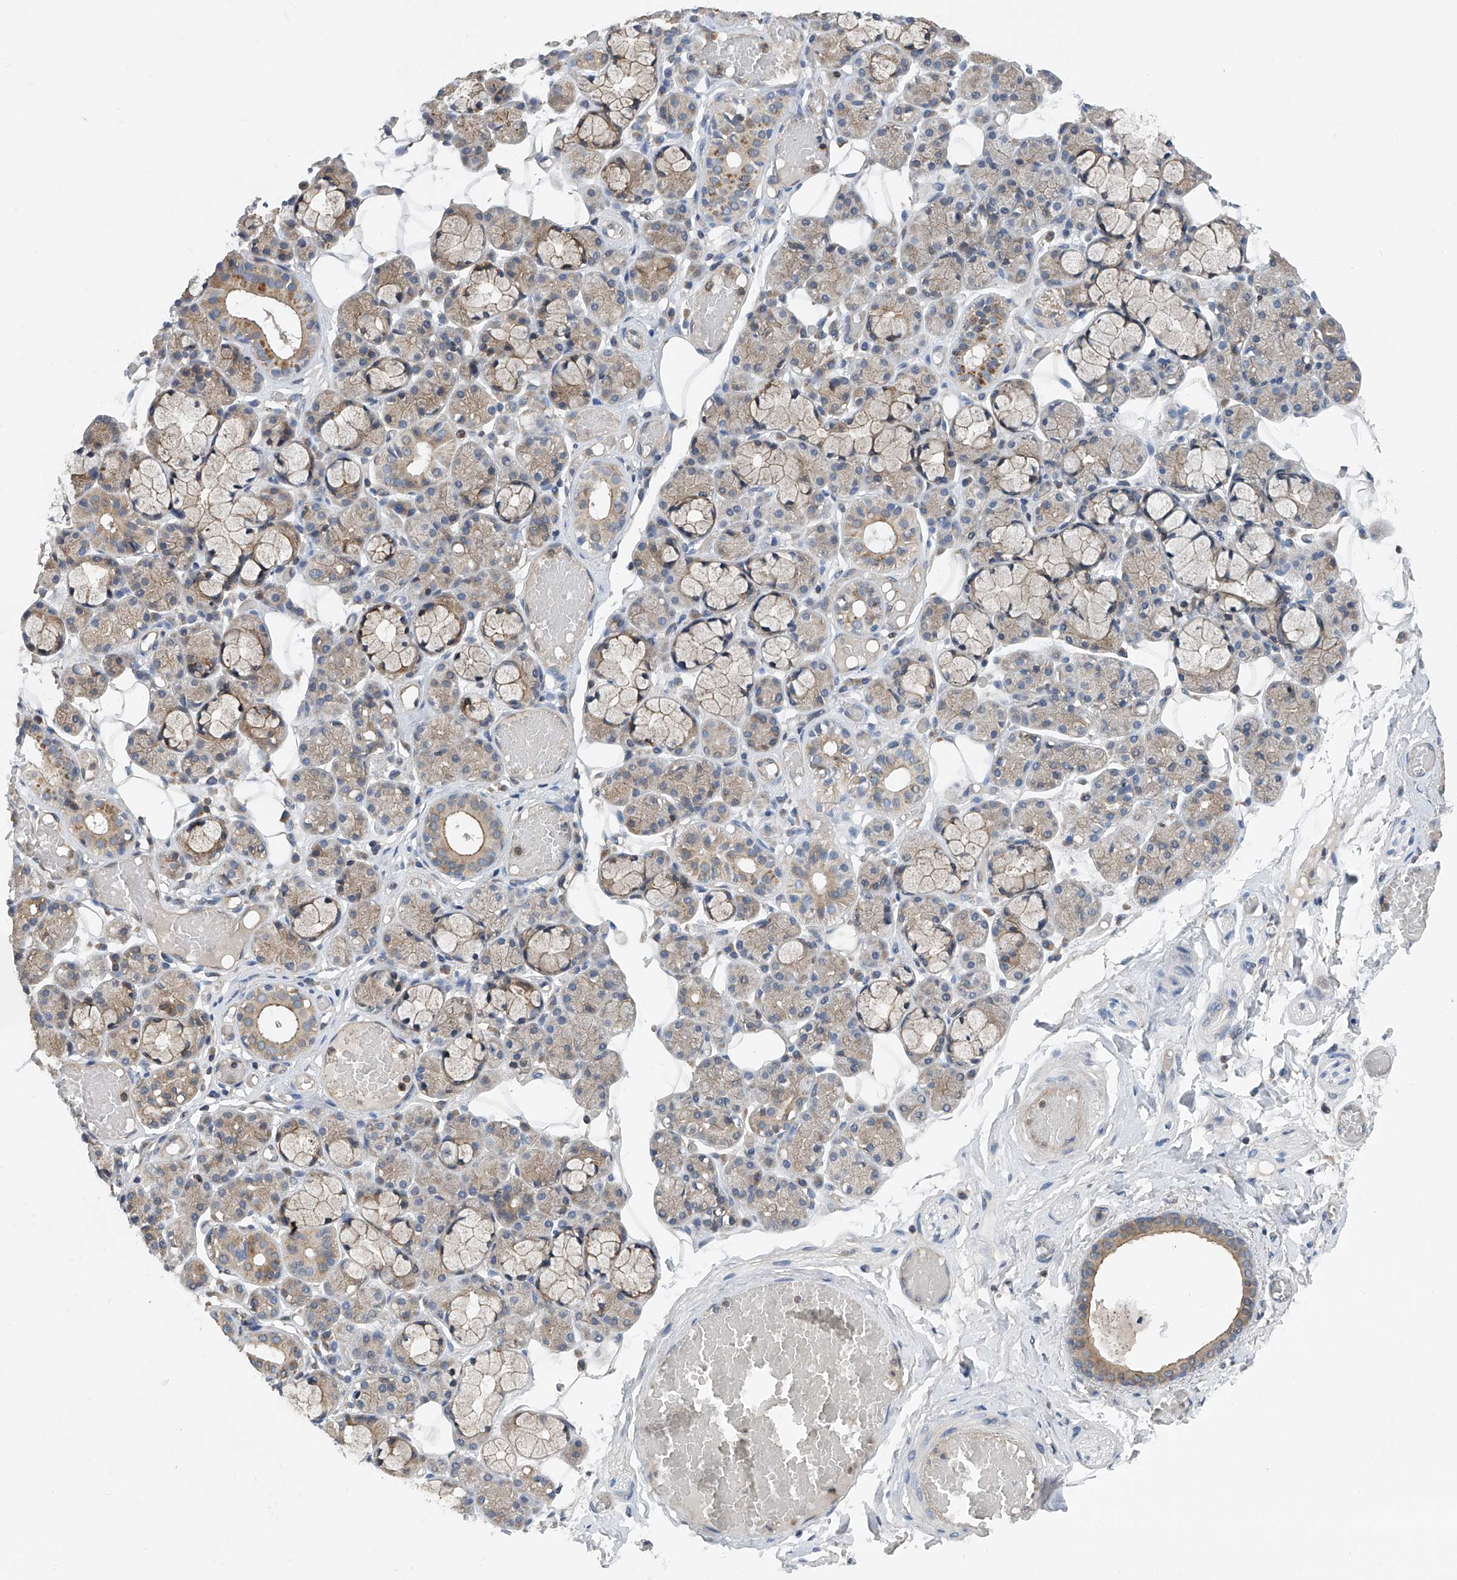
{"staining": {"intensity": "moderate", "quantity": "25%-75%", "location": "cytoplasmic/membranous"}, "tissue": "salivary gland", "cell_type": "Glandular cells", "image_type": "normal", "snomed": [{"axis": "morphology", "description": "Normal tissue, NOS"}, {"axis": "topography", "description": "Salivary gland"}], "caption": "High-magnification brightfield microscopy of benign salivary gland stained with DAB (3,3'-diaminobenzidine) (brown) and counterstained with hematoxylin (blue). glandular cells exhibit moderate cytoplasmic/membranous expression is identified in approximately25%-75% of cells.", "gene": "TRIM38", "patient": {"sex": "male", "age": 63}}